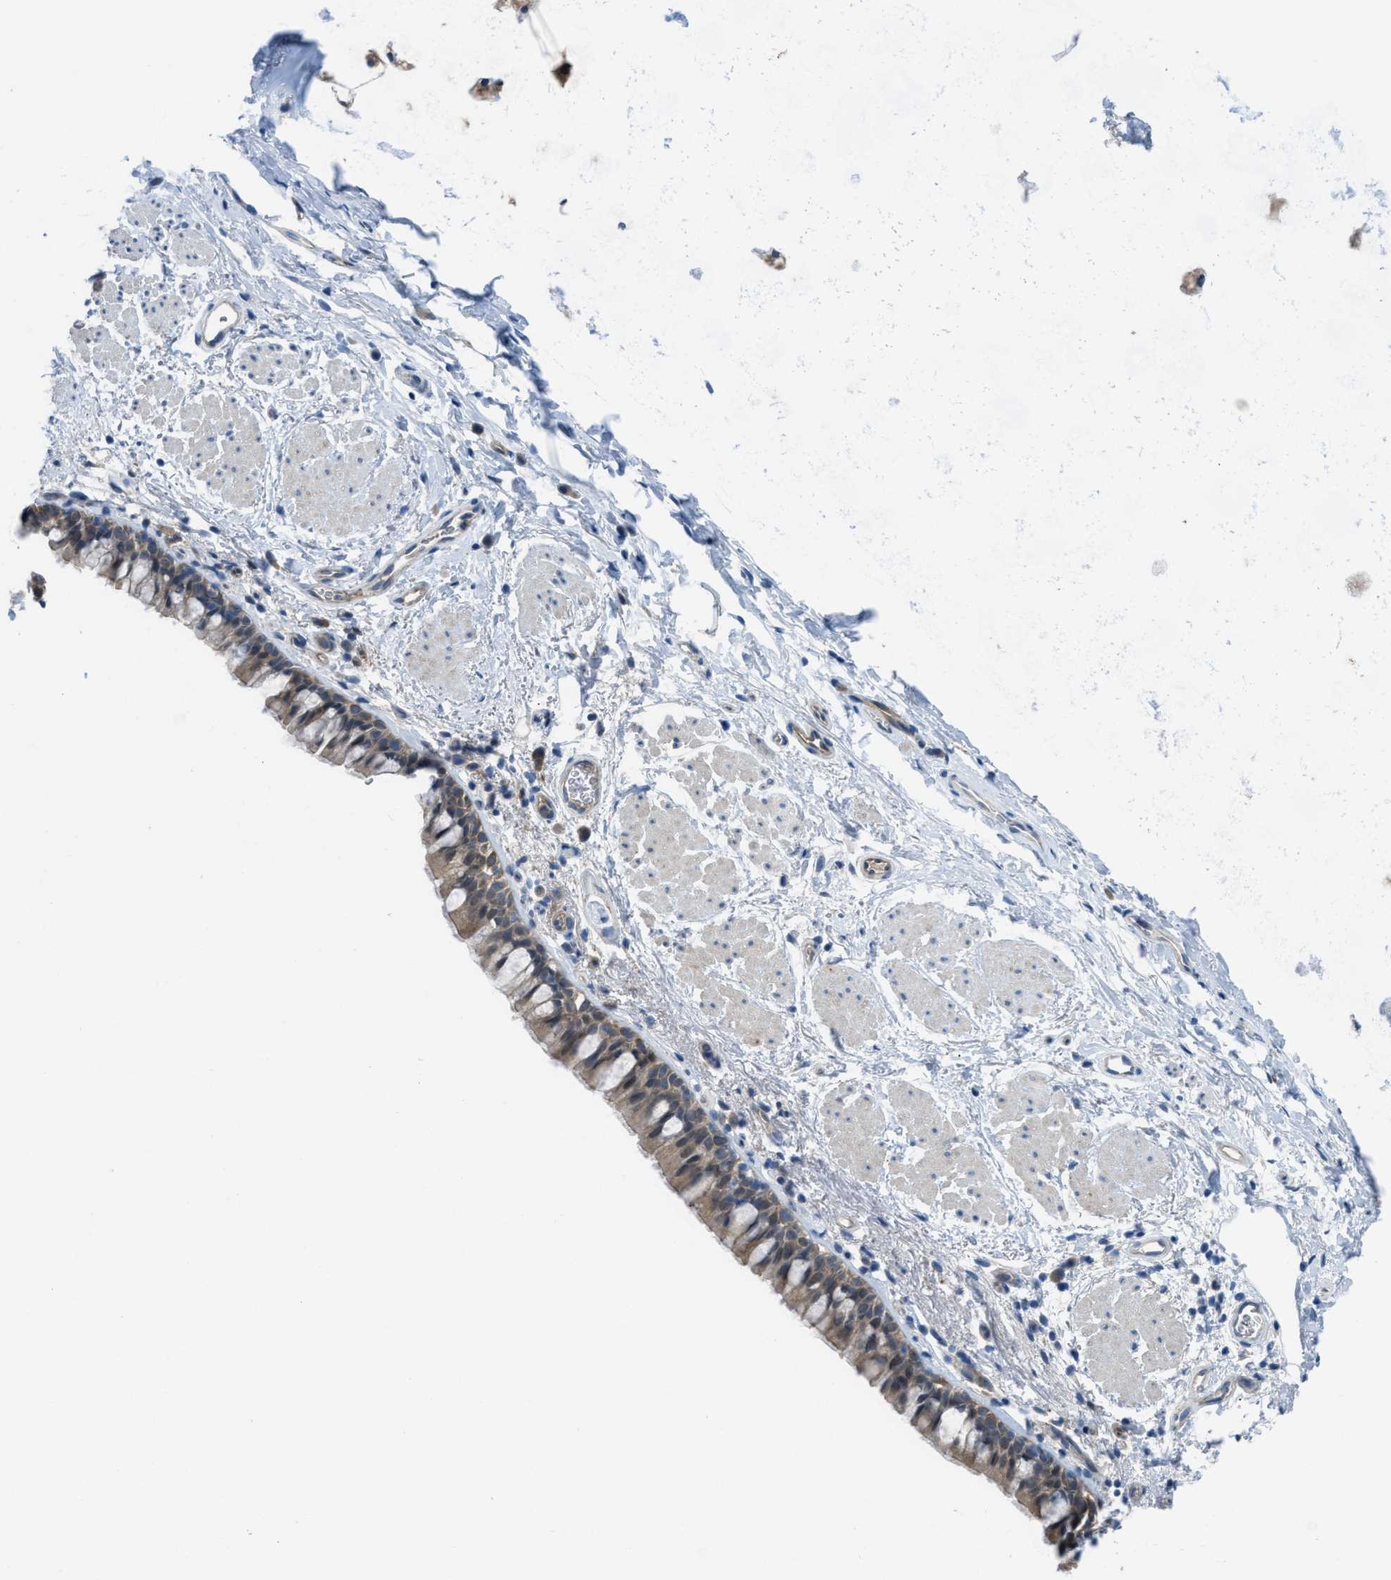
{"staining": {"intensity": "strong", "quantity": ">75%", "location": "cytoplasmic/membranous"}, "tissue": "bronchus", "cell_type": "Respiratory epithelial cells", "image_type": "normal", "snomed": [{"axis": "morphology", "description": "Normal tissue, NOS"}, {"axis": "topography", "description": "Cartilage tissue"}, {"axis": "topography", "description": "Bronchus"}], "caption": "Immunohistochemical staining of unremarkable human bronchus demonstrates >75% levels of strong cytoplasmic/membranous protein expression in approximately >75% of respiratory epithelial cells.", "gene": "BAZ2B", "patient": {"sex": "female", "age": 53}}